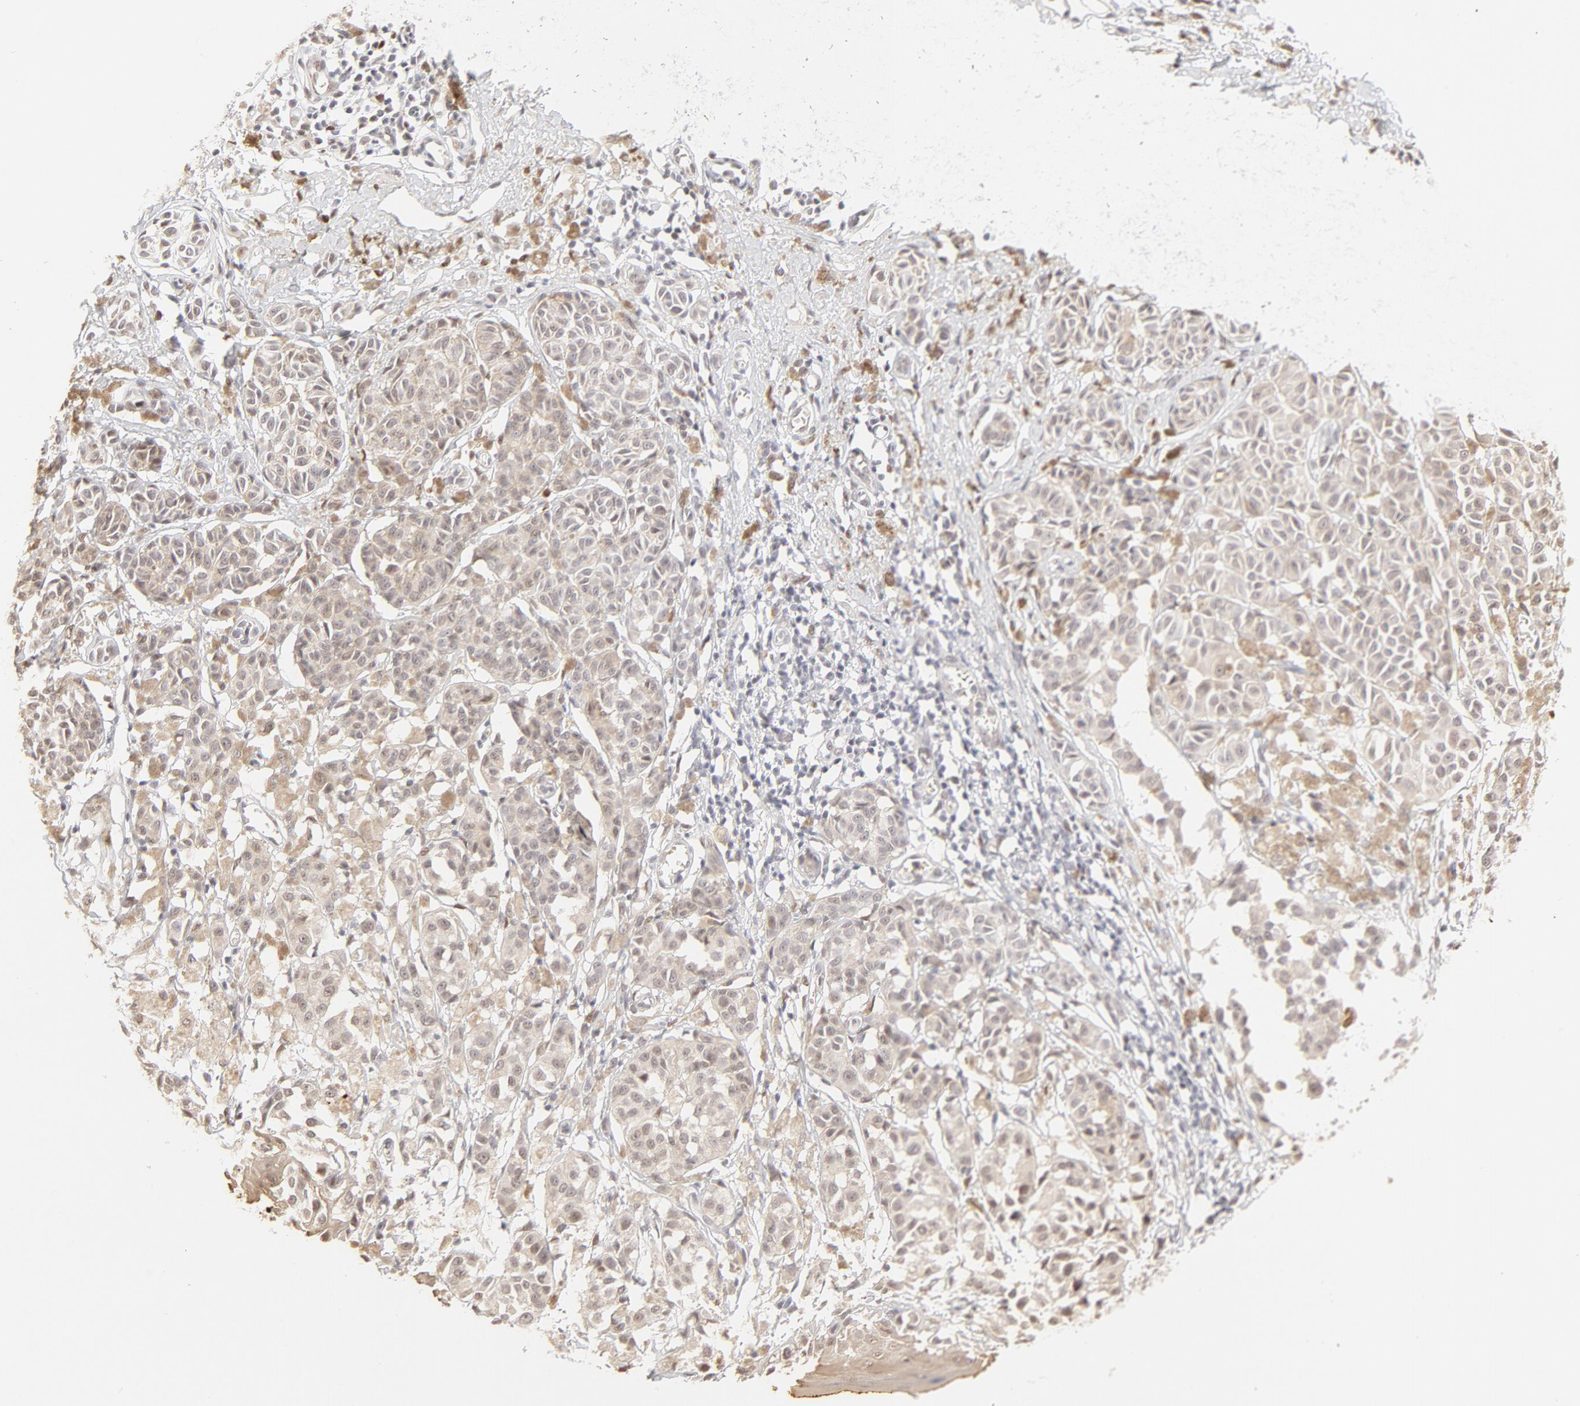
{"staining": {"intensity": "weak", "quantity": "<25%", "location": "nuclear"}, "tissue": "melanoma", "cell_type": "Tumor cells", "image_type": "cancer", "snomed": [{"axis": "morphology", "description": "Malignant melanoma, NOS"}, {"axis": "topography", "description": "Skin"}], "caption": "A high-resolution image shows immunohistochemistry (IHC) staining of melanoma, which displays no significant positivity in tumor cells.", "gene": "PBX3", "patient": {"sex": "male", "age": 76}}